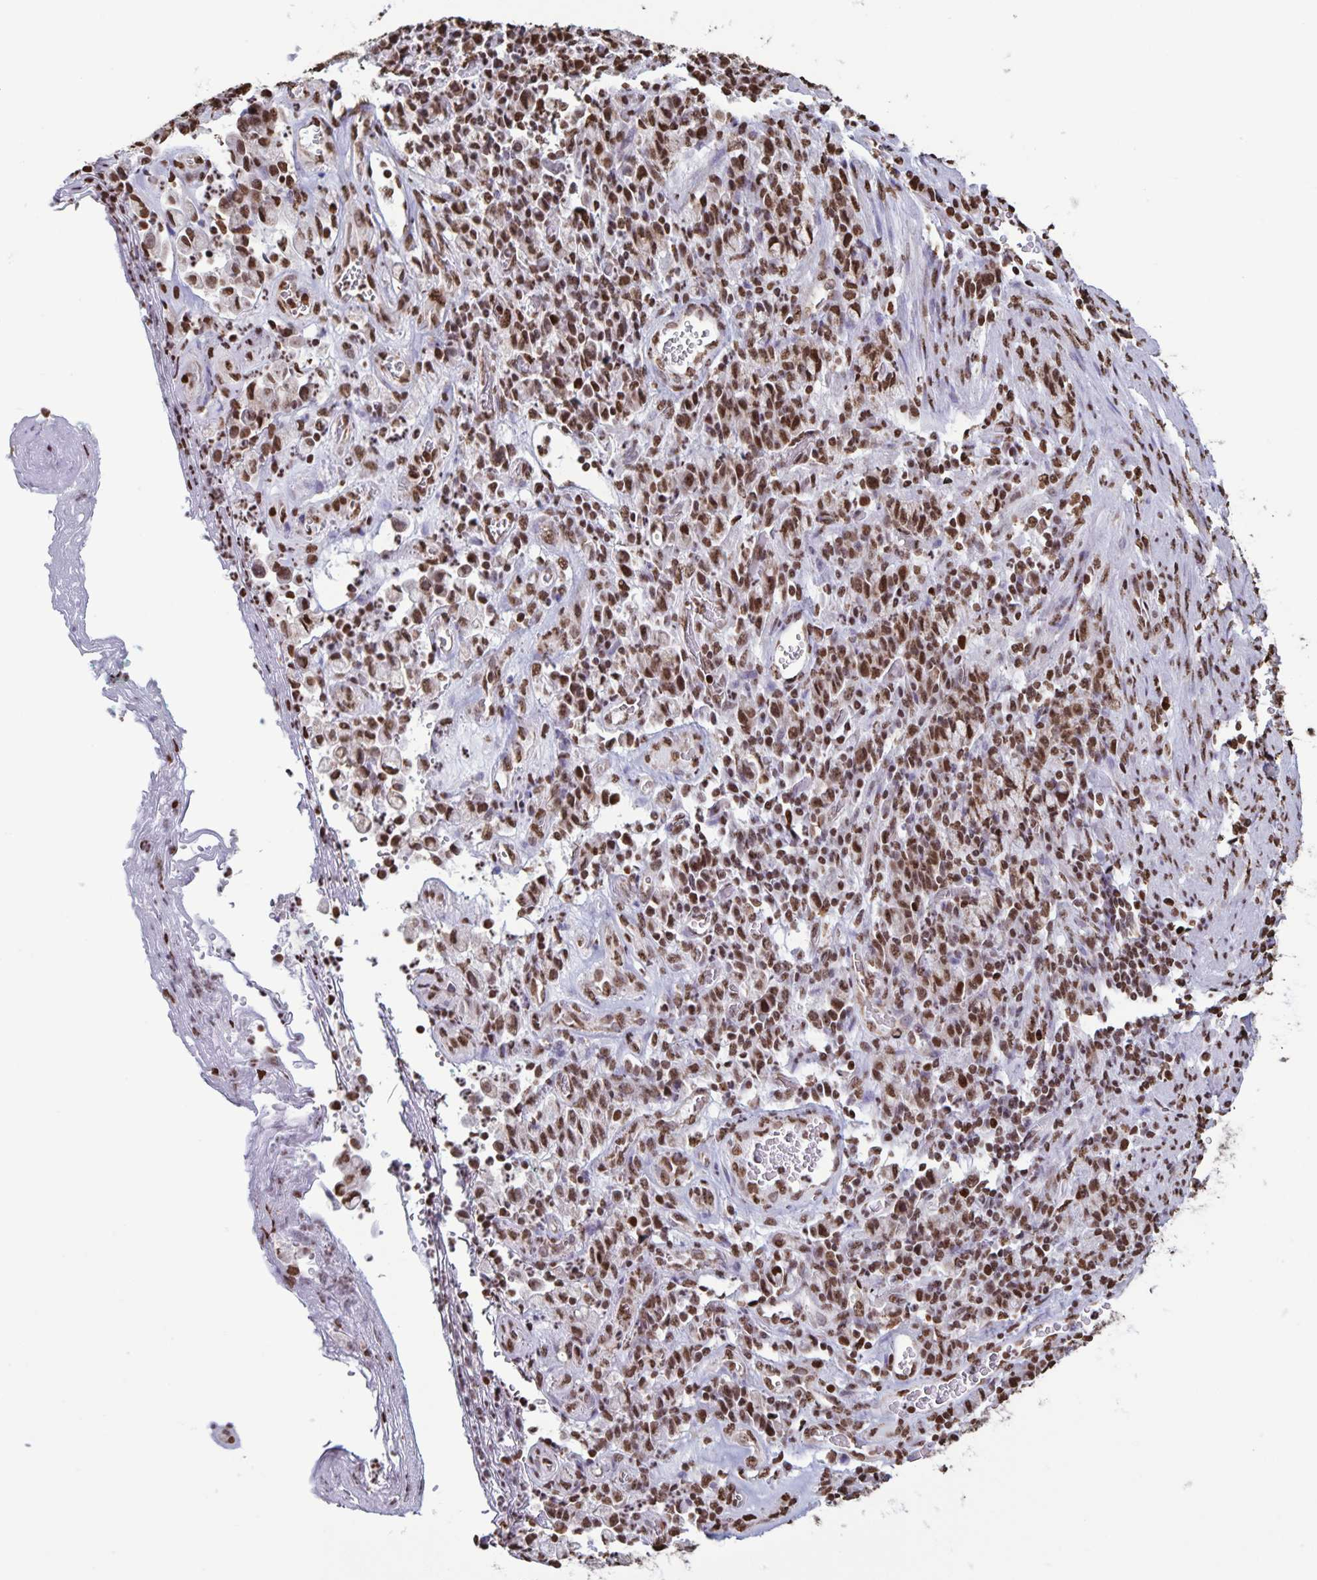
{"staining": {"intensity": "moderate", "quantity": ">75%", "location": "nuclear"}, "tissue": "stomach cancer", "cell_type": "Tumor cells", "image_type": "cancer", "snomed": [{"axis": "morphology", "description": "Adenocarcinoma, NOS"}, {"axis": "topography", "description": "Stomach"}], "caption": "Adenocarcinoma (stomach) stained with DAB immunohistochemistry reveals medium levels of moderate nuclear expression in about >75% of tumor cells.", "gene": "DUT", "patient": {"sex": "male", "age": 77}}